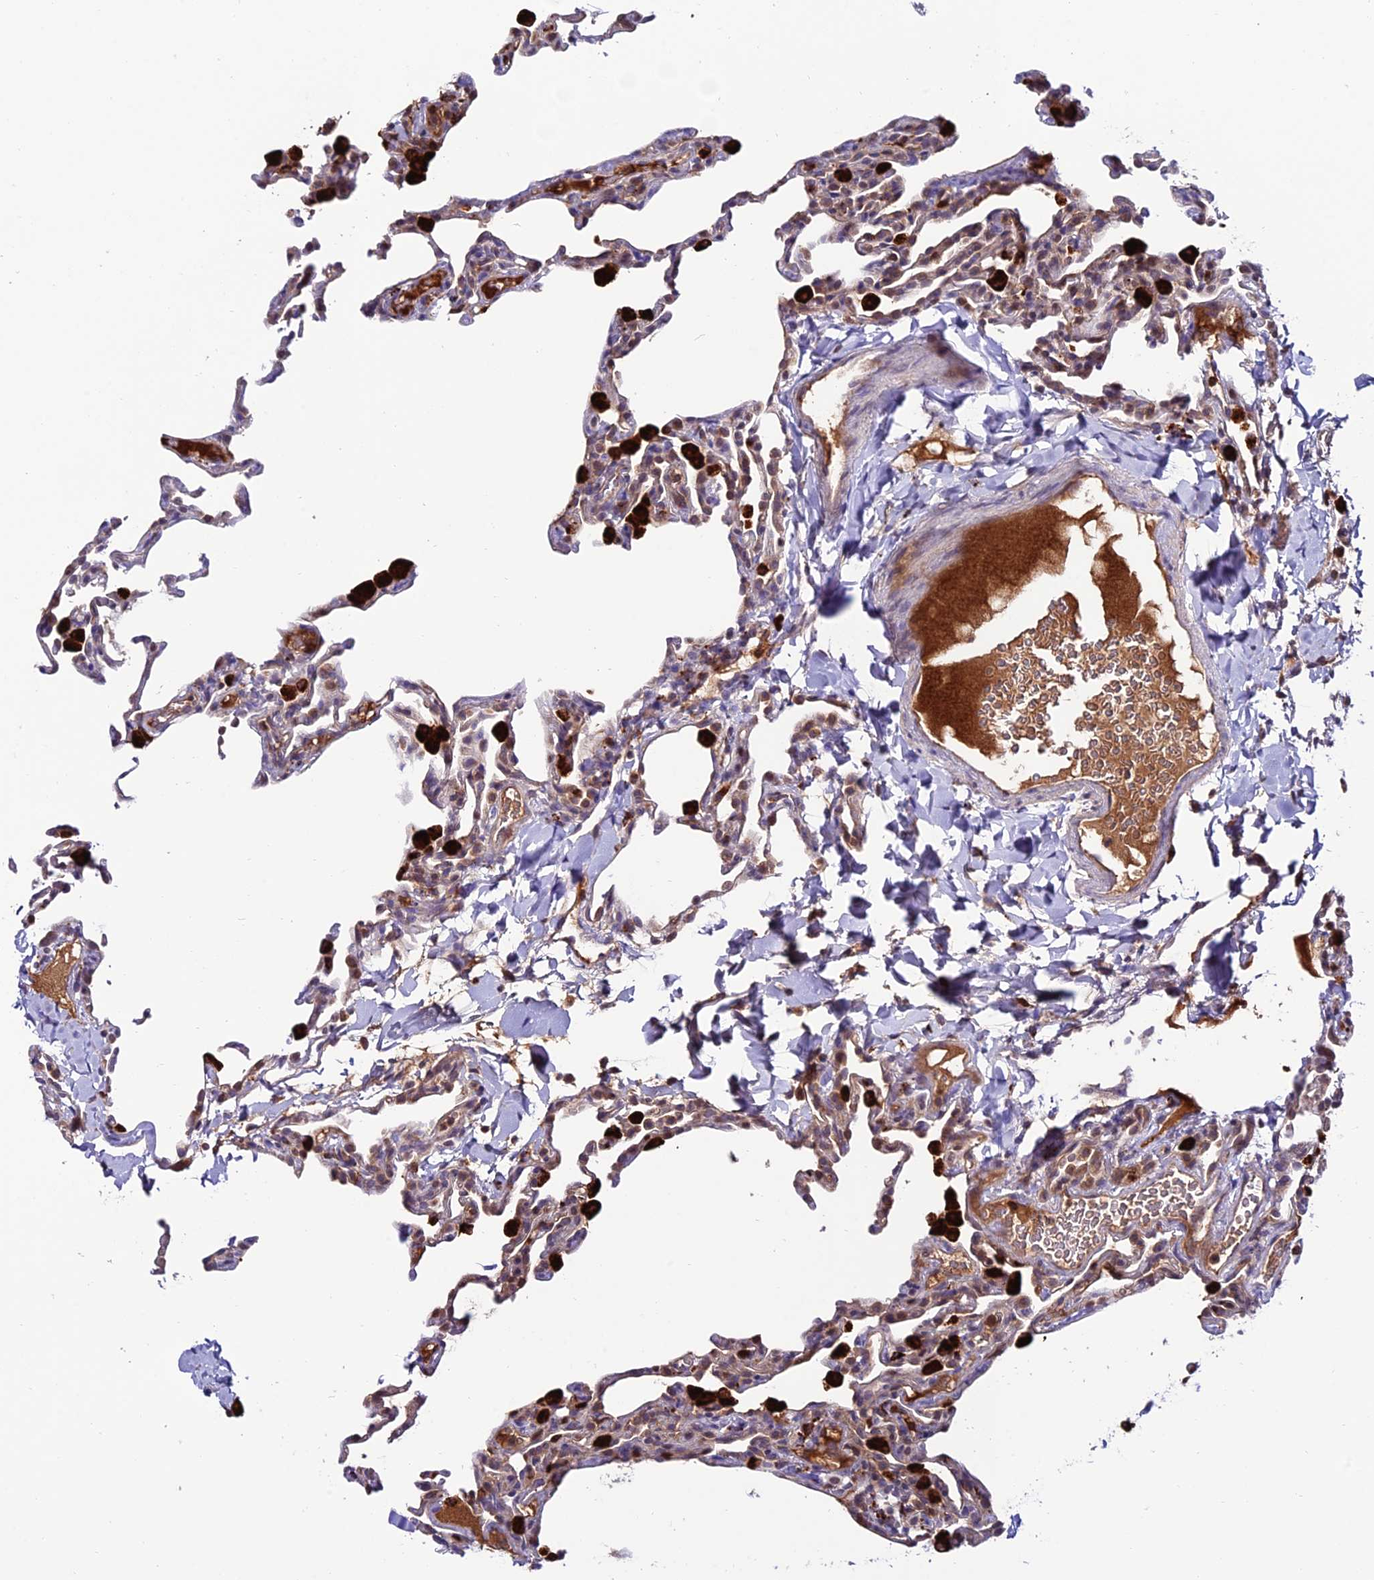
{"staining": {"intensity": "weak", "quantity": "25%-75%", "location": "cytoplasmic/membranous"}, "tissue": "lung", "cell_type": "Alveolar cells", "image_type": "normal", "snomed": [{"axis": "morphology", "description": "Normal tissue, NOS"}, {"axis": "topography", "description": "Lung"}], "caption": "Benign lung displays weak cytoplasmic/membranous staining in approximately 25%-75% of alveolar cells, visualized by immunohistochemistry.", "gene": "ARHGEF18", "patient": {"sex": "male", "age": 20}}